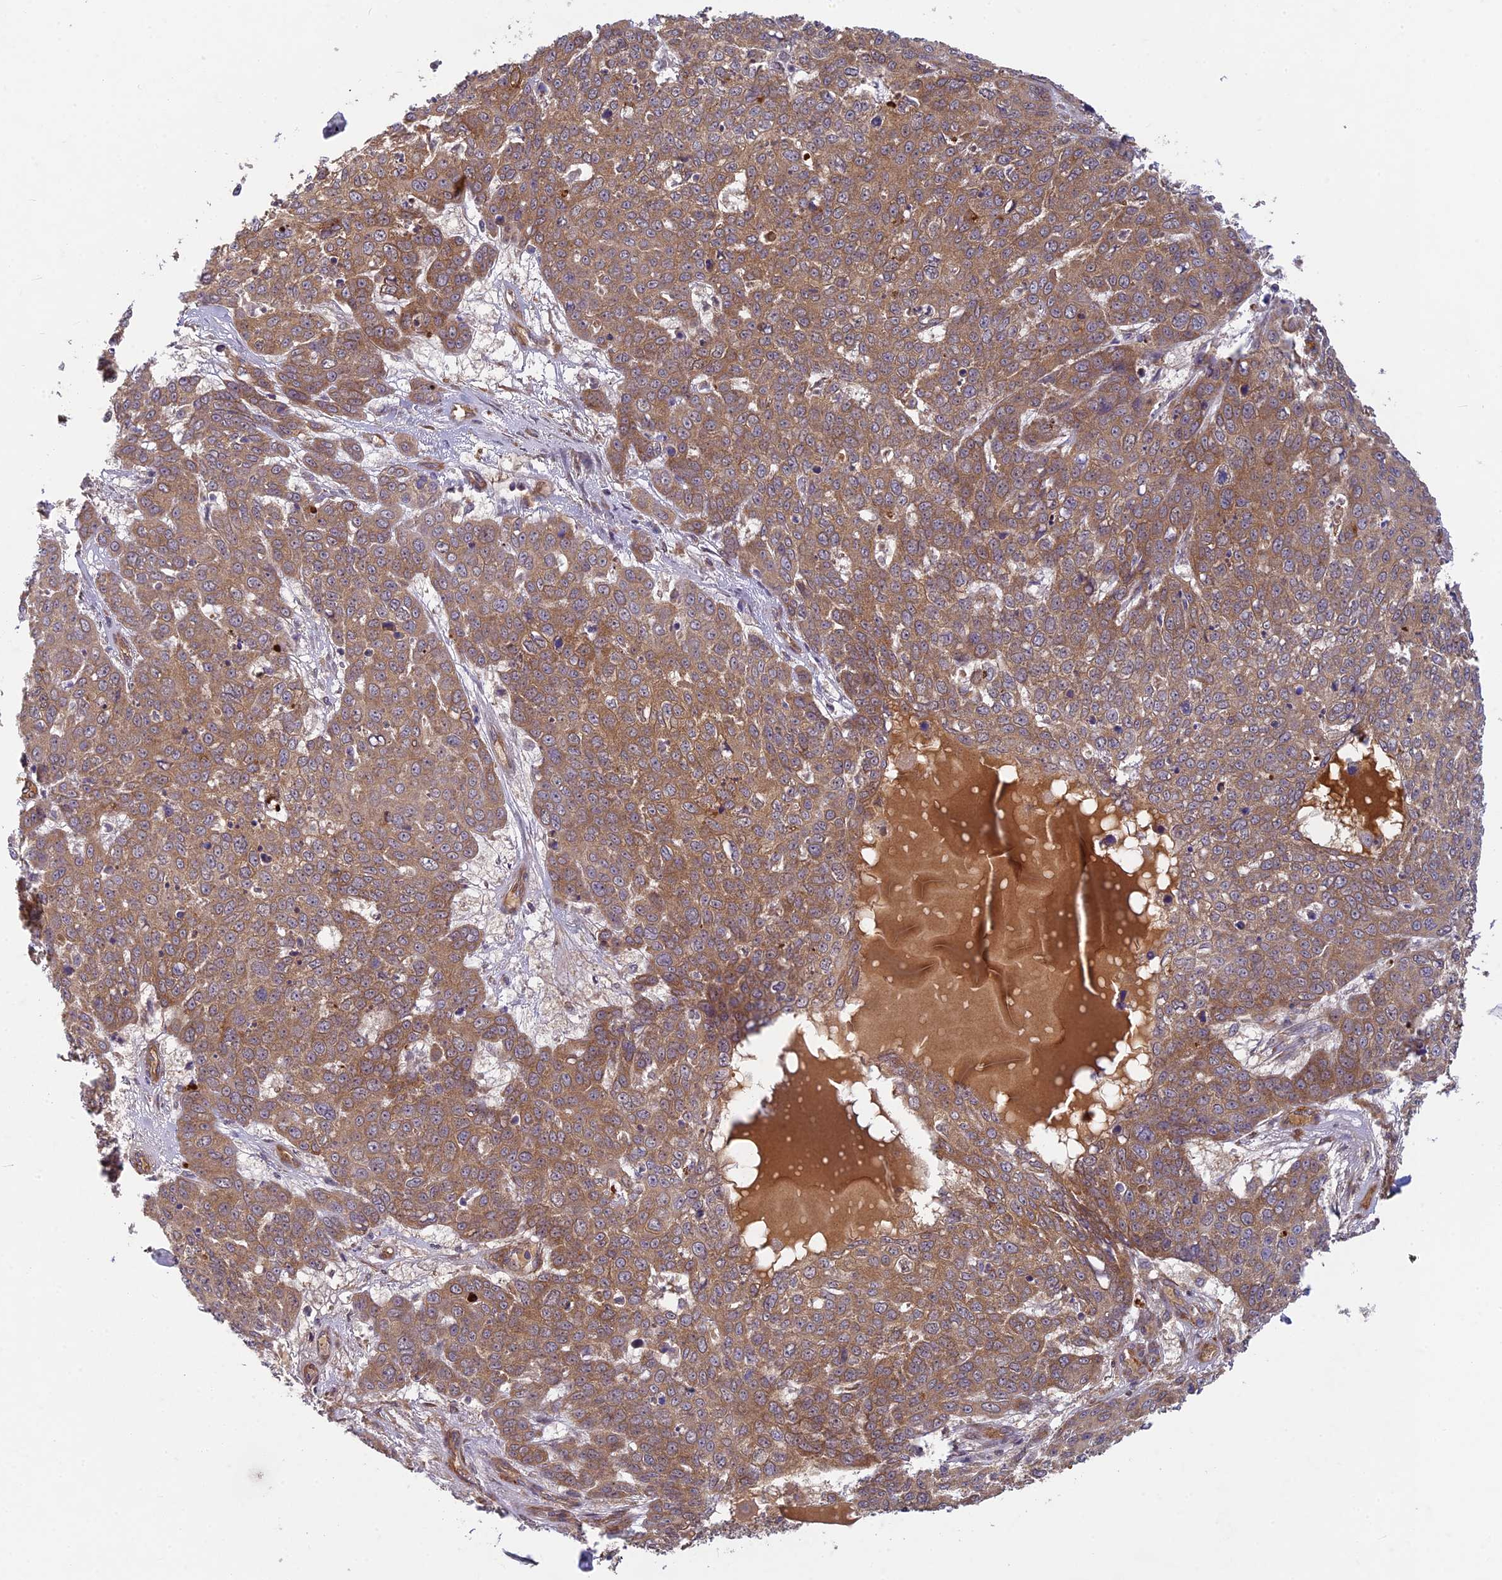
{"staining": {"intensity": "moderate", "quantity": ">75%", "location": "cytoplasmic/membranous"}, "tissue": "skin cancer", "cell_type": "Tumor cells", "image_type": "cancer", "snomed": [{"axis": "morphology", "description": "Squamous cell carcinoma, NOS"}, {"axis": "topography", "description": "Skin"}], "caption": "There is medium levels of moderate cytoplasmic/membranous expression in tumor cells of skin cancer (squamous cell carcinoma), as demonstrated by immunohistochemical staining (brown color).", "gene": "TCF25", "patient": {"sex": "male", "age": 71}}